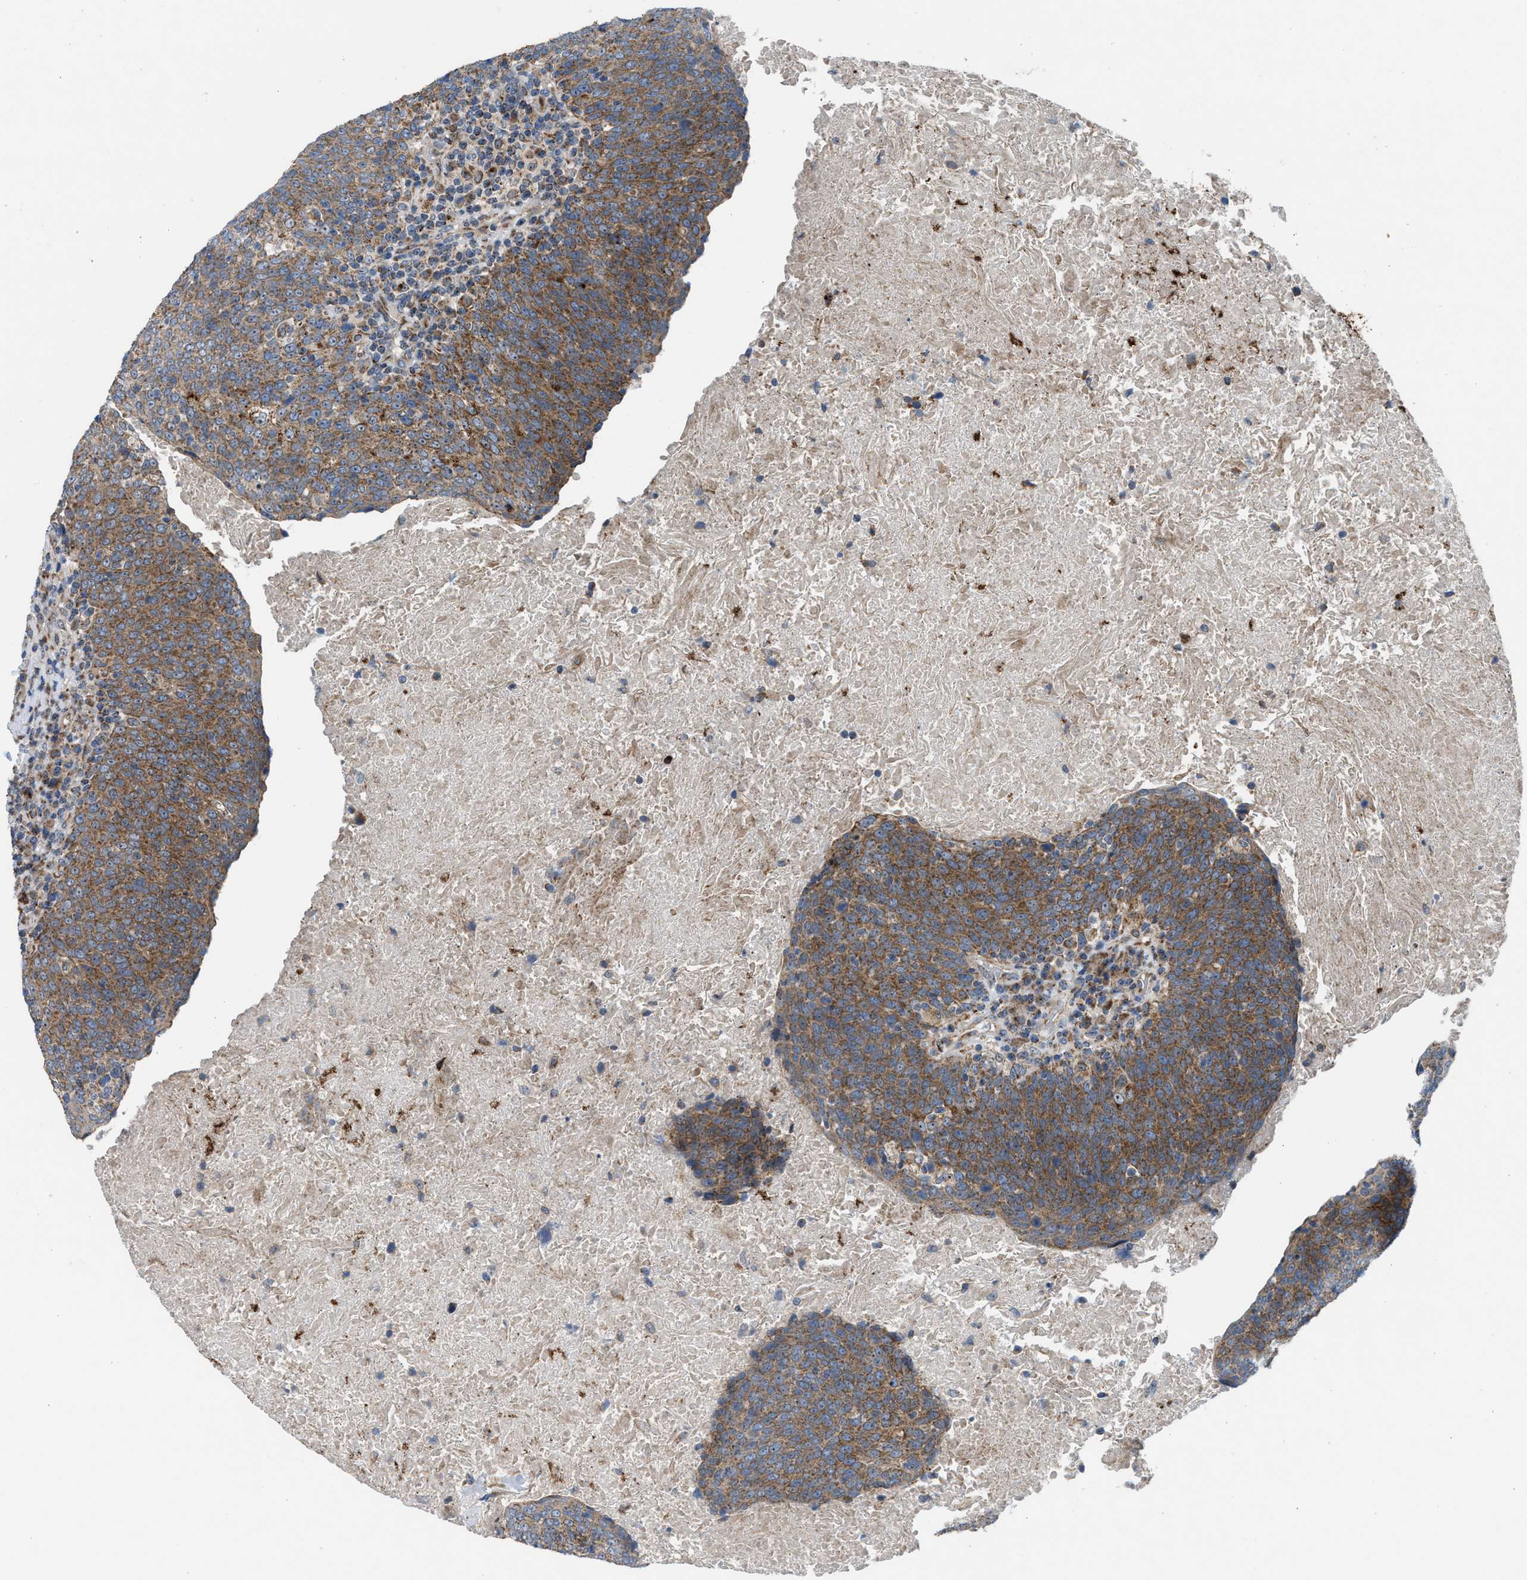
{"staining": {"intensity": "moderate", "quantity": ">75%", "location": "cytoplasmic/membranous"}, "tissue": "head and neck cancer", "cell_type": "Tumor cells", "image_type": "cancer", "snomed": [{"axis": "morphology", "description": "Squamous cell carcinoma, NOS"}, {"axis": "morphology", "description": "Squamous cell carcinoma, metastatic, NOS"}, {"axis": "topography", "description": "Lymph node"}, {"axis": "topography", "description": "Head-Neck"}], "caption": "Immunohistochemistry (IHC) (DAB (3,3'-diaminobenzidine)) staining of squamous cell carcinoma (head and neck) reveals moderate cytoplasmic/membranous protein expression in approximately >75% of tumor cells. (Brightfield microscopy of DAB IHC at high magnification).", "gene": "TPH1", "patient": {"sex": "male", "age": 62}}